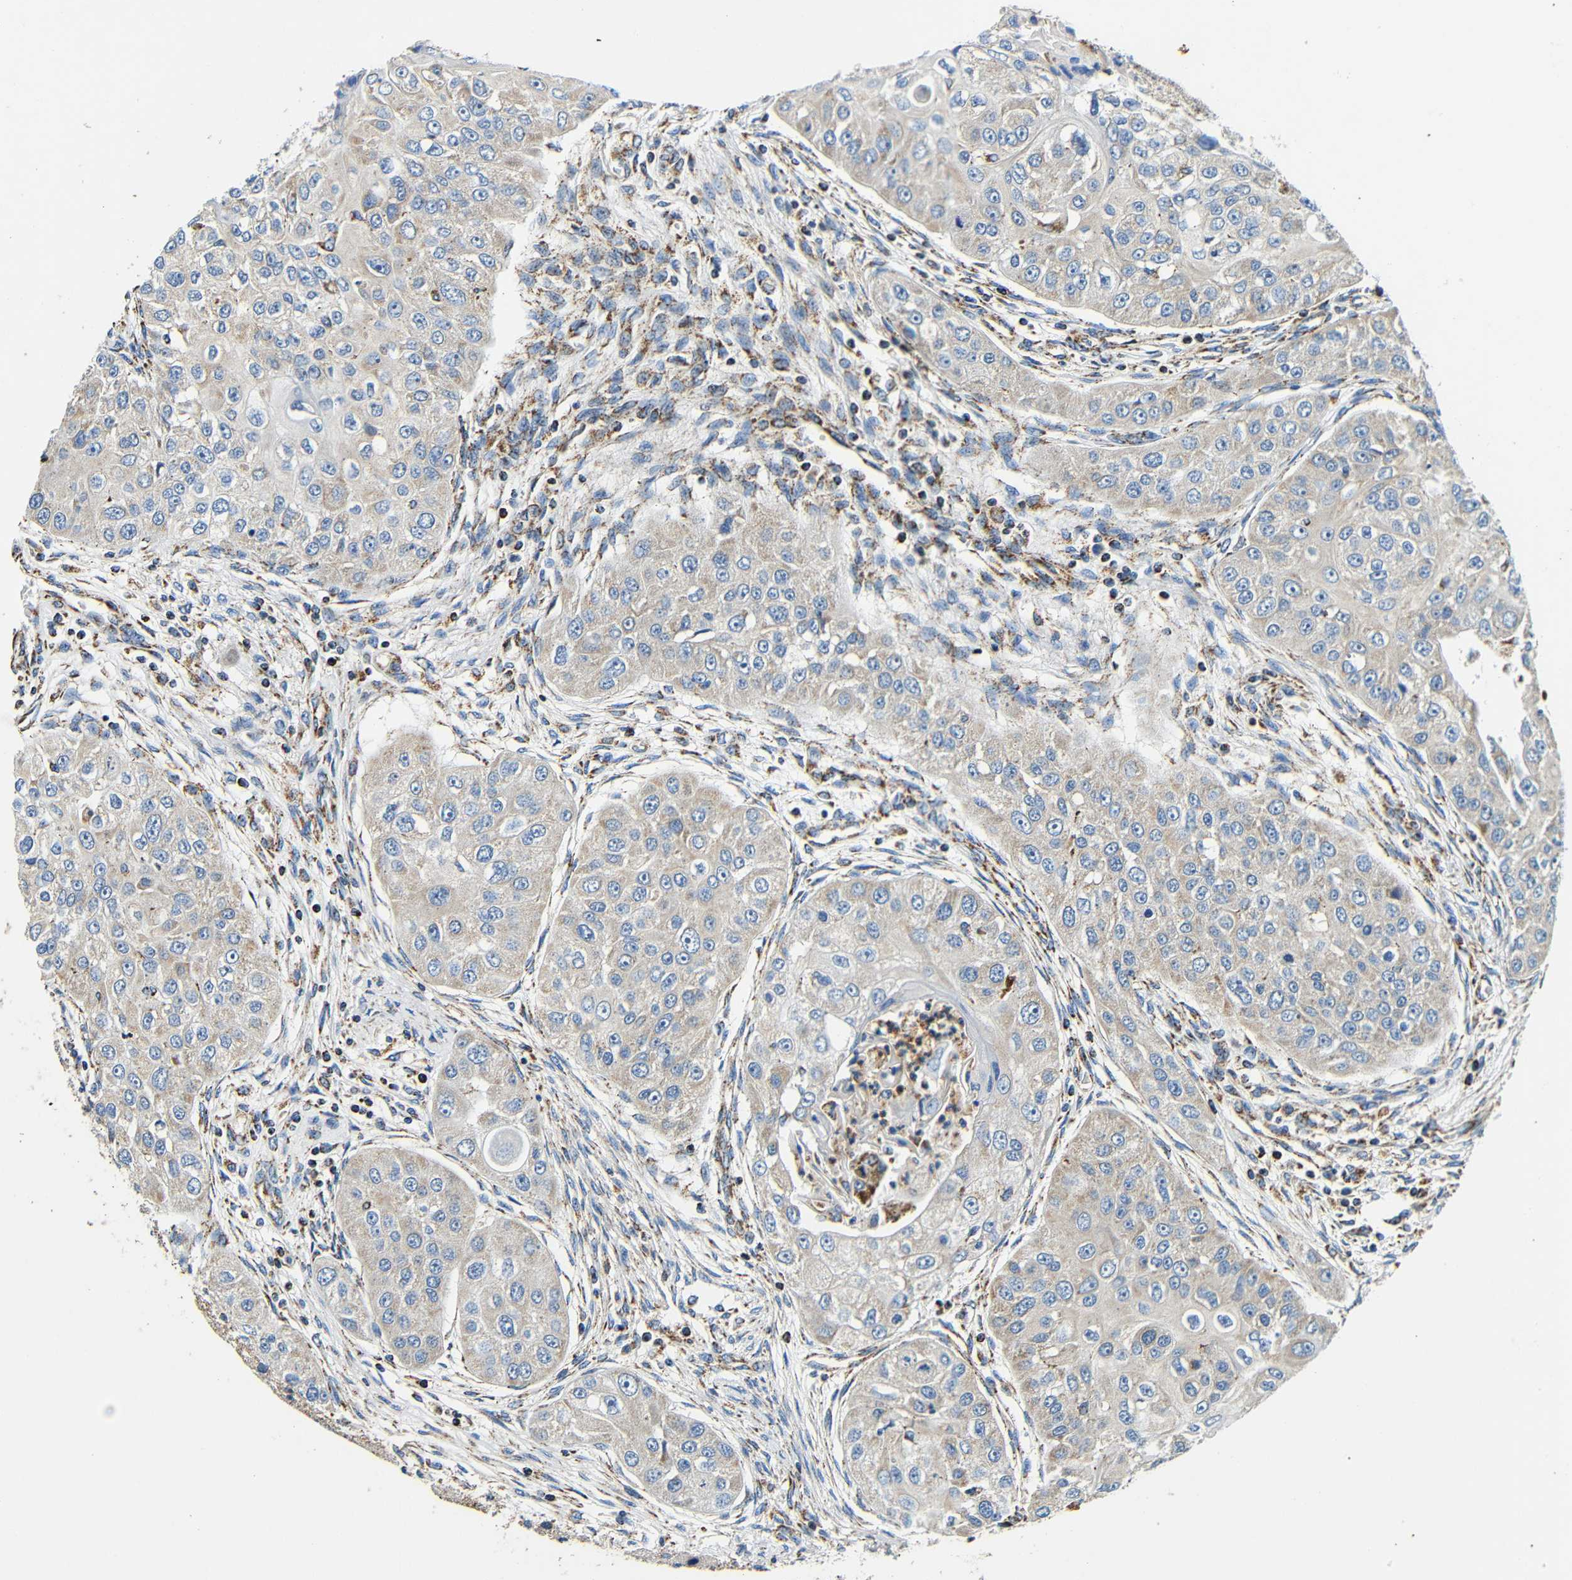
{"staining": {"intensity": "weak", "quantity": "25%-75%", "location": "cytoplasmic/membranous"}, "tissue": "head and neck cancer", "cell_type": "Tumor cells", "image_type": "cancer", "snomed": [{"axis": "morphology", "description": "Normal tissue, NOS"}, {"axis": "morphology", "description": "Squamous cell carcinoma, NOS"}, {"axis": "topography", "description": "Skeletal muscle"}, {"axis": "topography", "description": "Head-Neck"}], "caption": "Immunohistochemical staining of human squamous cell carcinoma (head and neck) demonstrates weak cytoplasmic/membranous protein staining in about 25%-75% of tumor cells.", "gene": "GALNT18", "patient": {"sex": "male", "age": 51}}